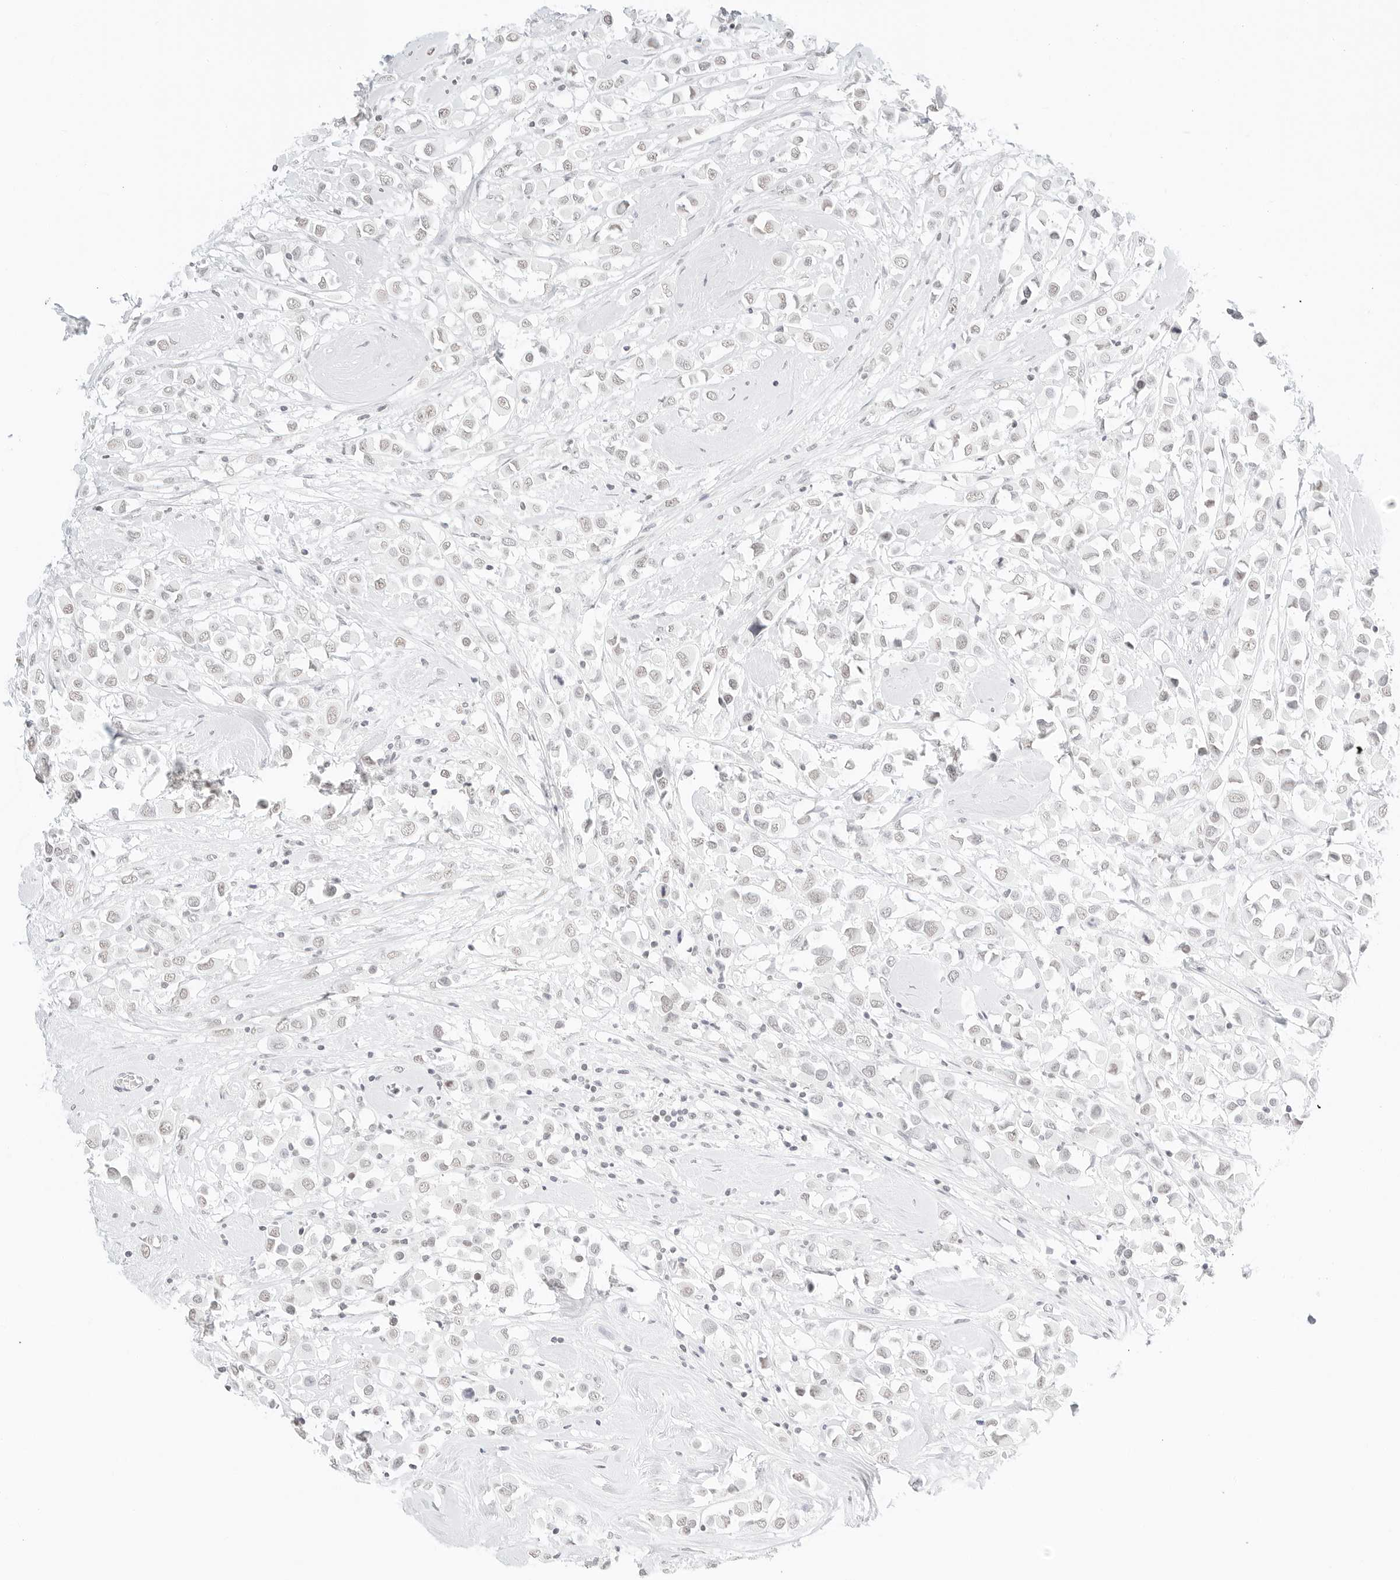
{"staining": {"intensity": "weak", "quantity": "<25%", "location": "nuclear"}, "tissue": "breast cancer", "cell_type": "Tumor cells", "image_type": "cancer", "snomed": [{"axis": "morphology", "description": "Duct carcinoma"}, {"axis": "topography", "description": "Breast"}], "caption": "Breast cancer stained for a protein using immunohistochemistry (IHC) shows no expression tumor cells.", "gene": "FBLN5", "patient": {"sex": "female", "age": 61}}